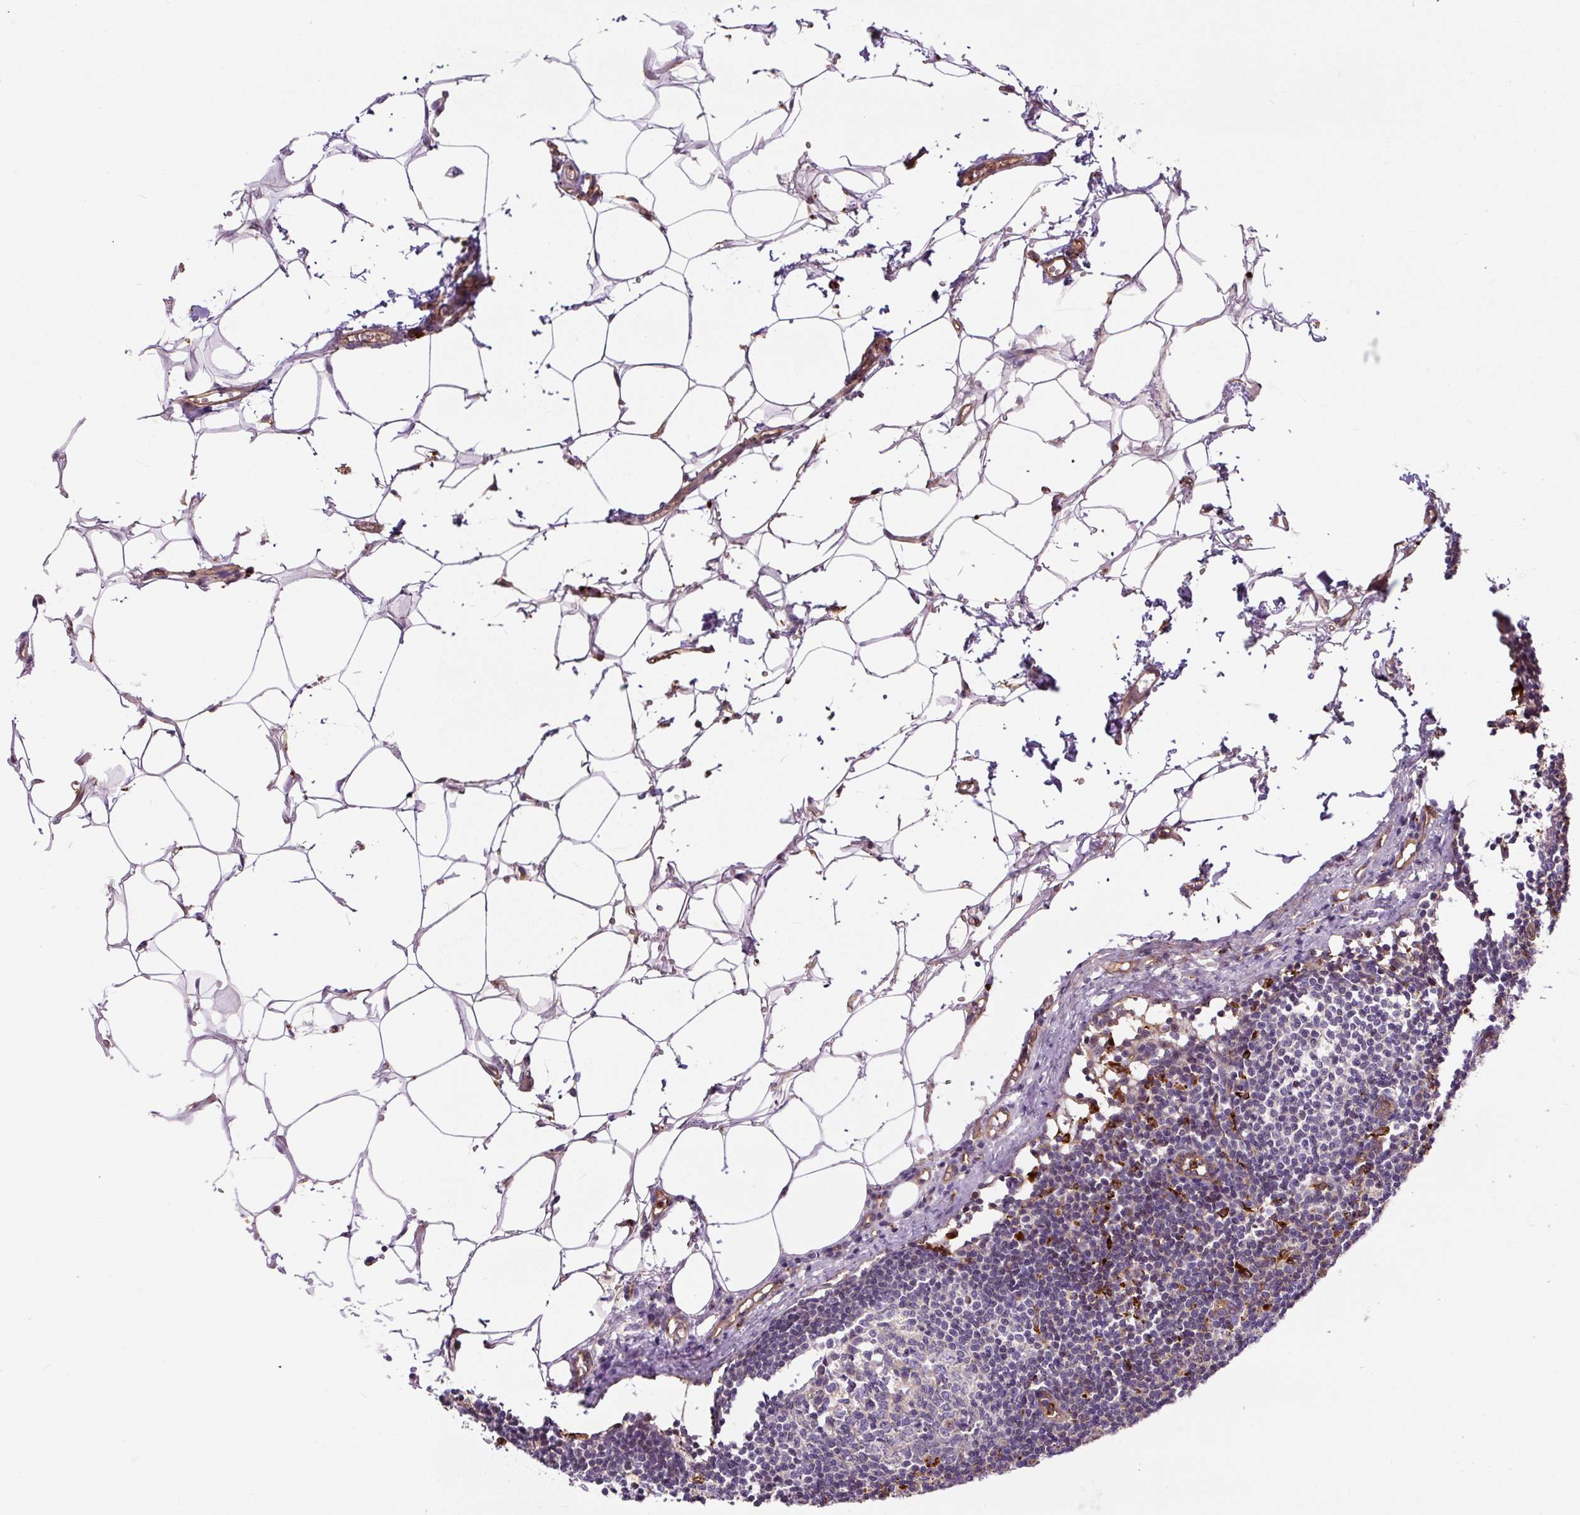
{"staining": {"intensity": "negative", "quantity": "none", "location": "none"}, "tissue": "lymph node", "cell_type": "Germinal center cells", "image_type": "normal", "snomed": [{"axis": "morphology", "description": "Normal tissue, NOS"}, {"axis": "topography", "description": "Lymph node"}], "caption": "Immunohistochemical staining of unremarkable human lymph node reveals no significant staining in germinal center cells. Nuclei are stained in blue.", "gene": "B3GALT5", "patient": {"sex": "male", "age": 49}}